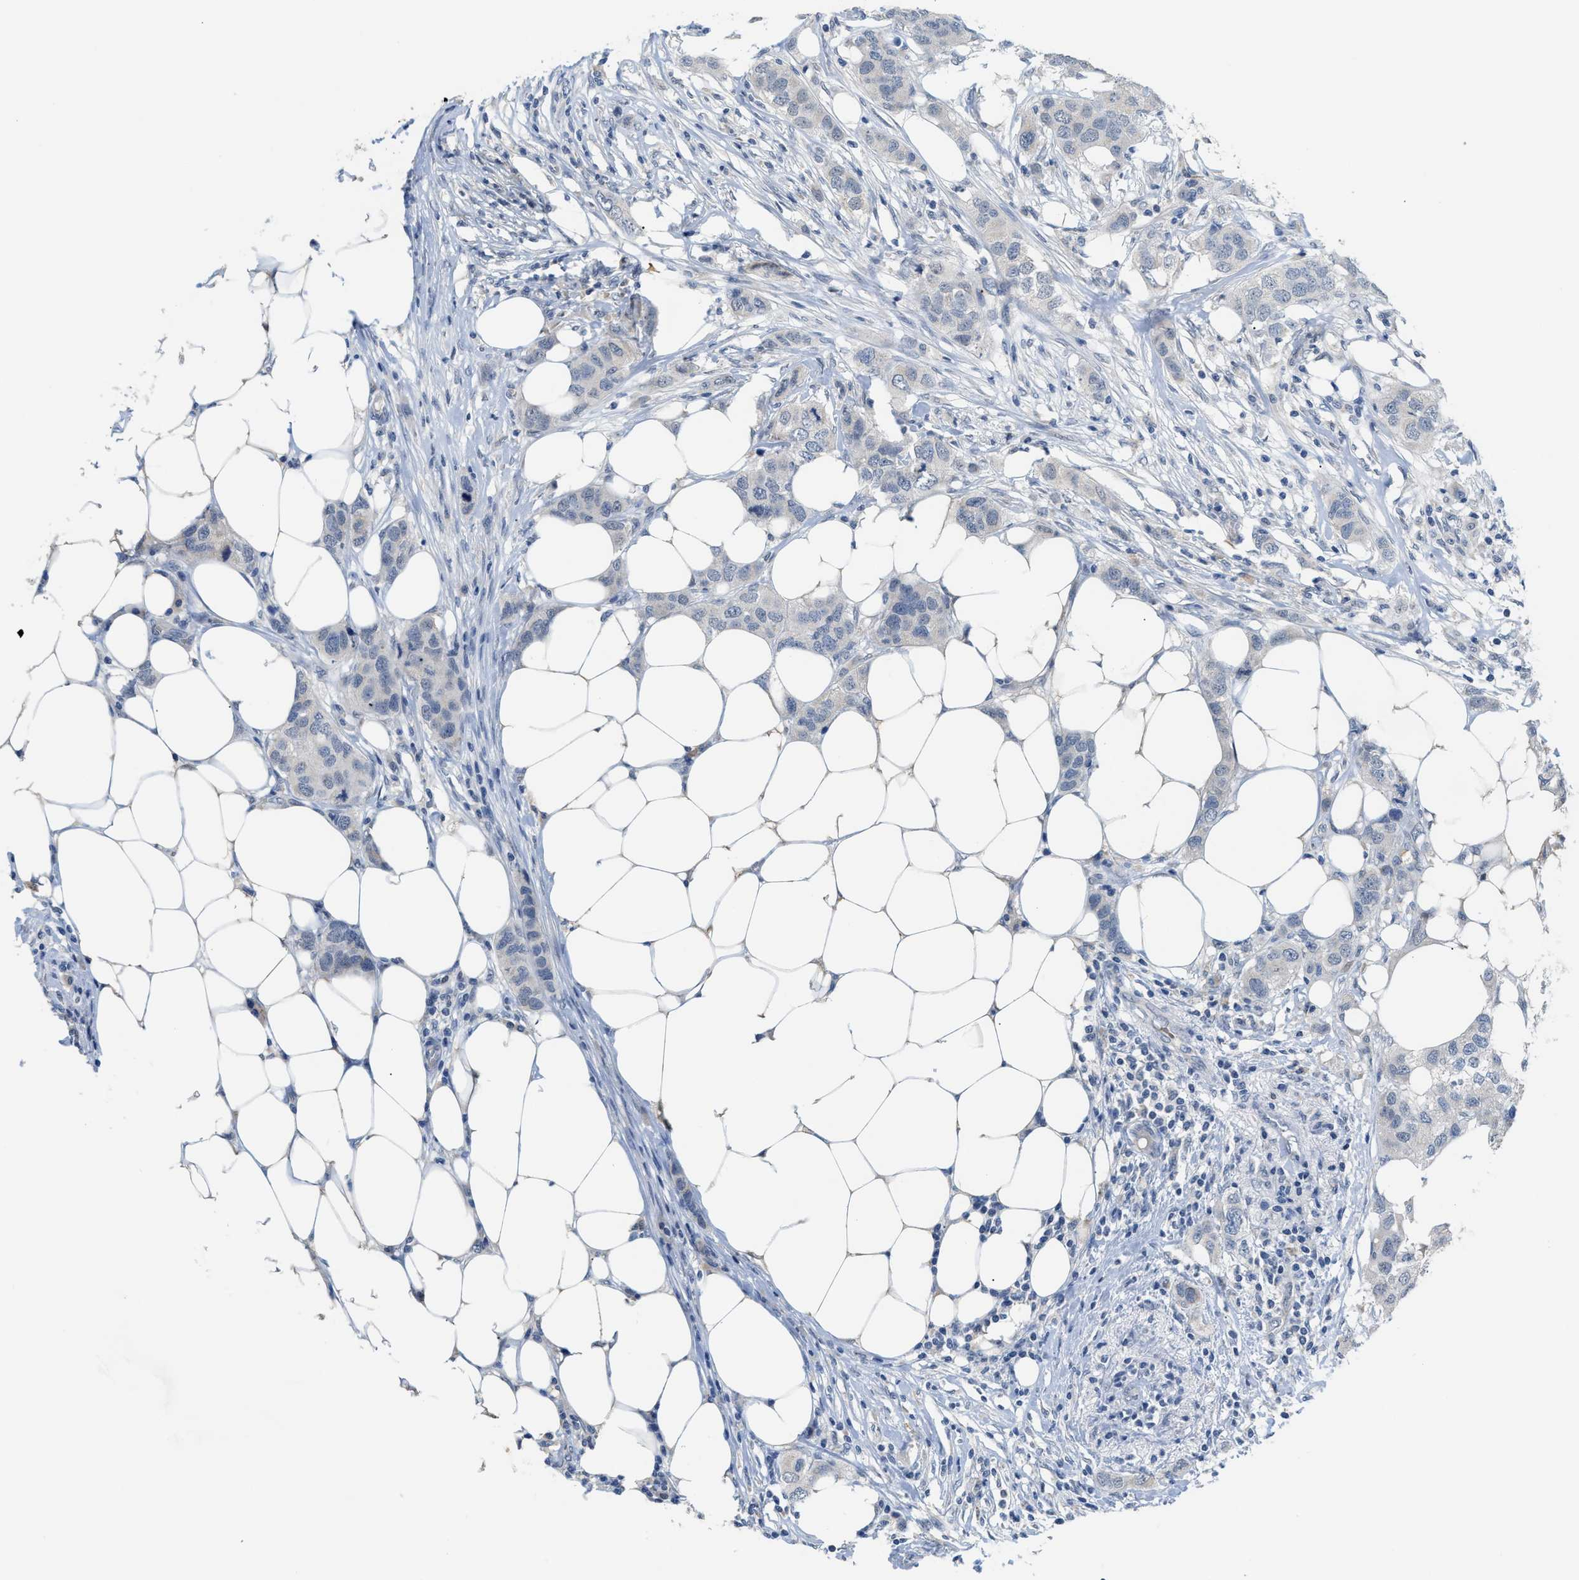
{"staining": {"intensity": "negative", "quantity": "none", "location": "none"}, "tissue": "breast cancer", "cell_type": "Tumor cells", "image_type": "cancer", "snomed": [{"axis": "morphology", "description": "Duct carcinoma"}, {"axis": "topography", "description": "Breast"}], "caption": "Image shows no protein expression in tumor cells of breast cancer tissue.", "gene": "PSAT1", "patient": {"sex": "female", "age": 50}}